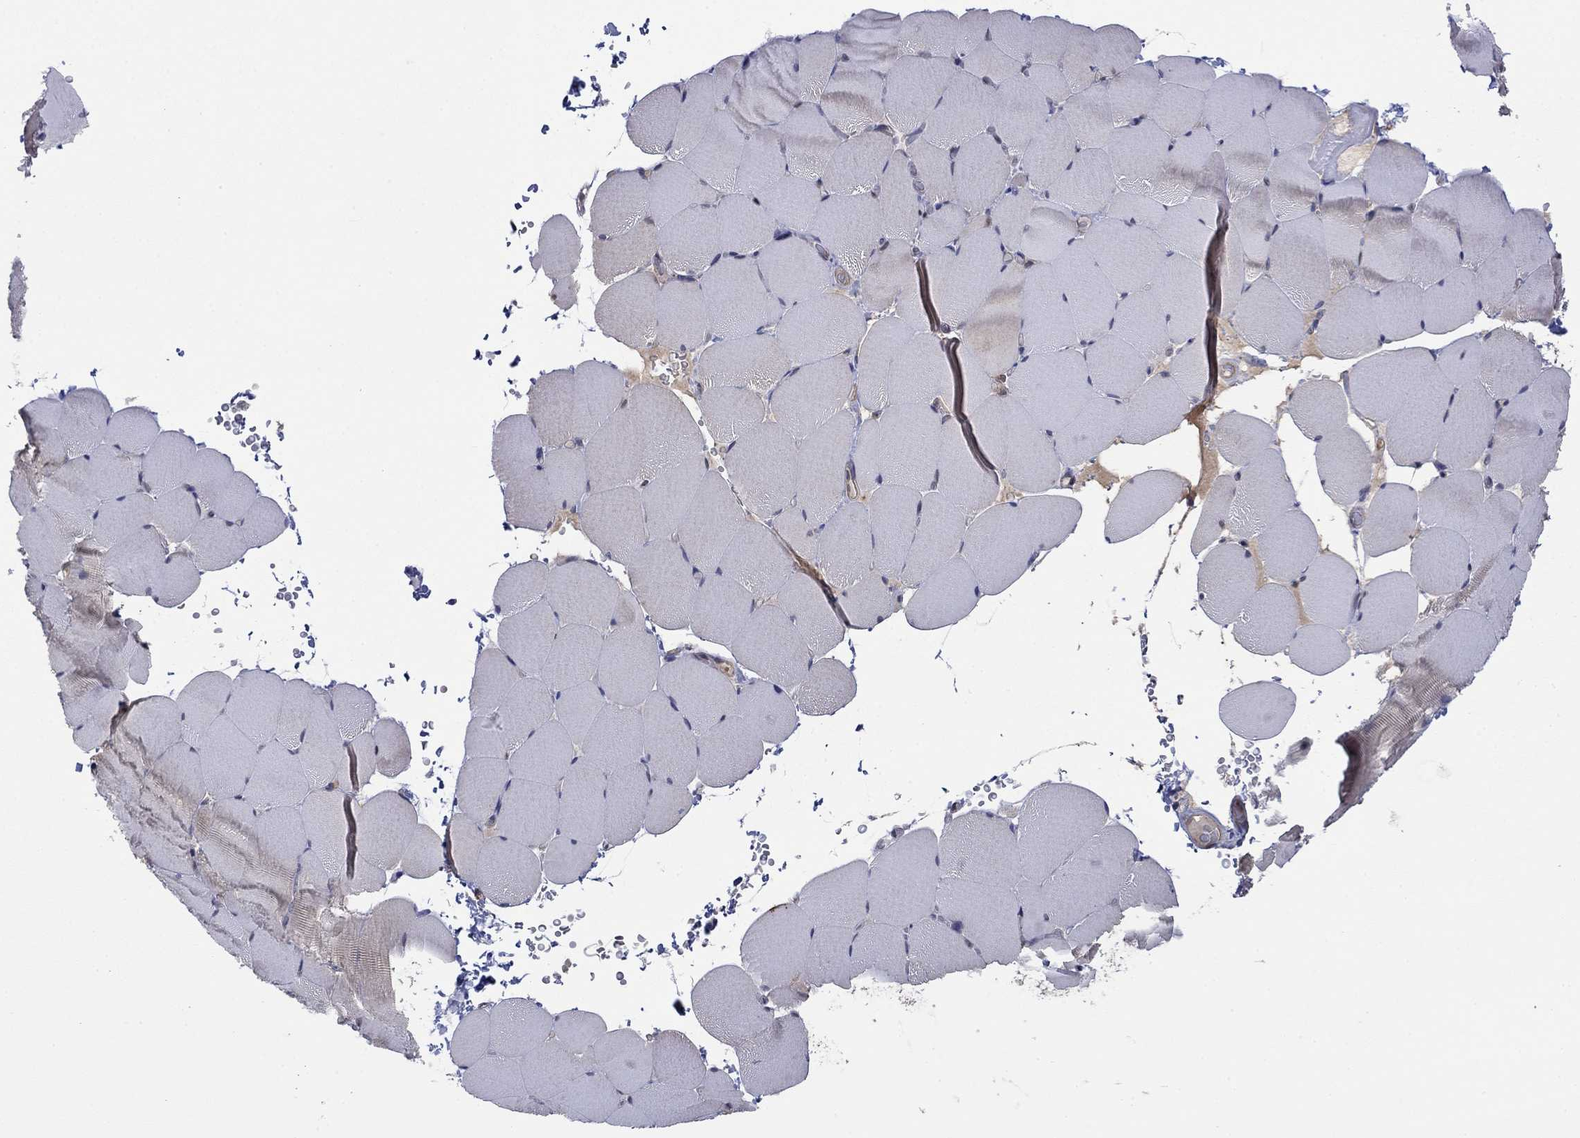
{"staining": {"intensity": "negative", "quantity": "none", "location": "none"}, "tissue": "skeletal muscle", "cell_type": "Myocytes", "image_type": "normal", "snomed": [{"axis": "morphology", "description": "Normal tissue, NOS"}, {"axis": "topography", "description": "Skeletal muscle"}], "caption": "This histopathology image is of unremarkable skeletal muscle stained with IHC to label a protein in brown with the nuclei are counter-stained blue. There is no staining in myocytes. (DAB immunohistochemistry (IHC), high magnification).", "gene": "RNF114", "patient": {"sex": "female", "age": 37}}